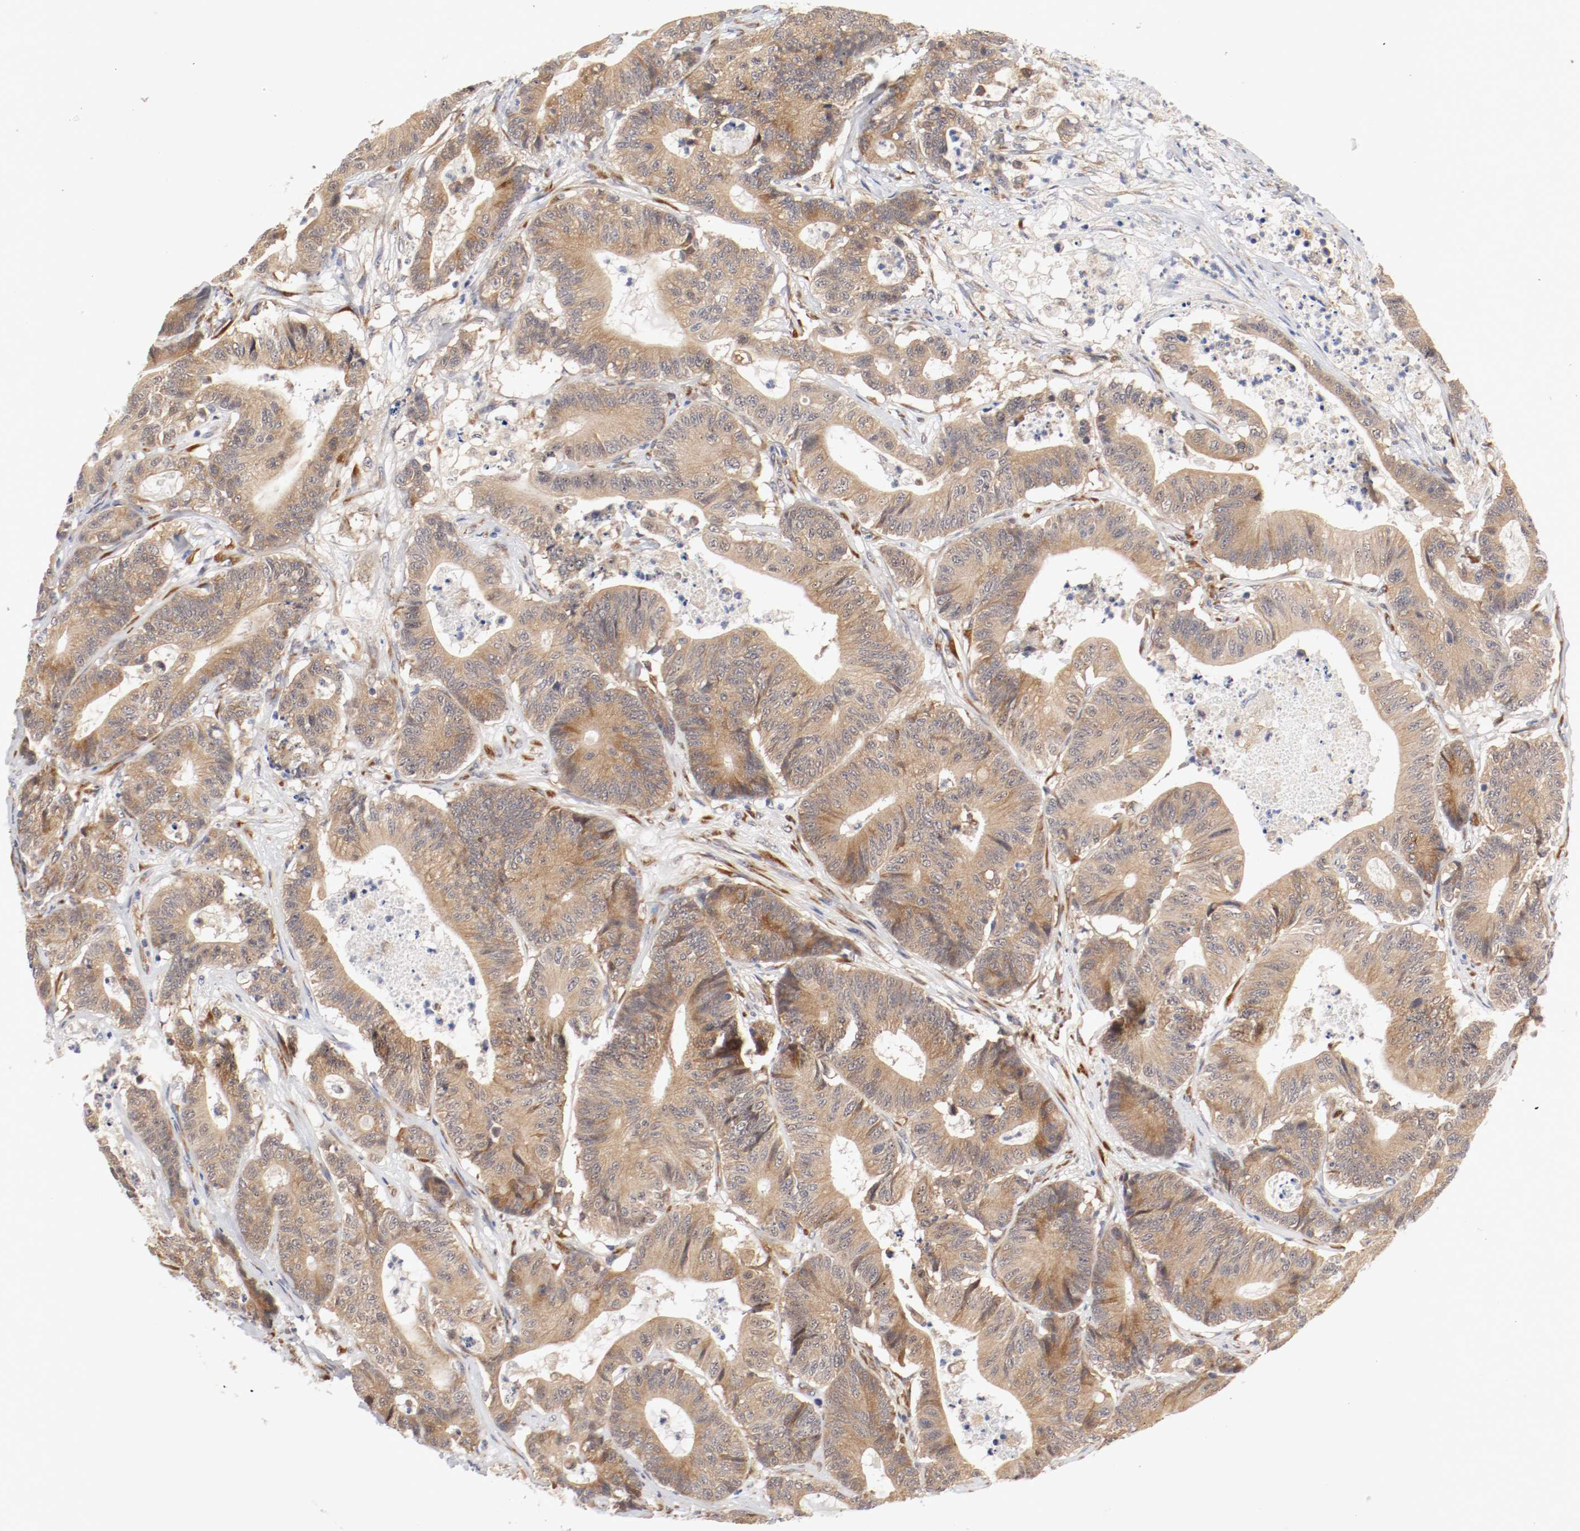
{"staining": {"intensity": "weak", "quantity": ">75%", "location": "cytoplasmic/membranous"}, "tissue": "colorectal cancer", "cell_type": "Tumor cells", "image_type": "cancer", "snomed": [{"axis": "morphology", "description": "Adenocarcinoma, NOS"}, {"axis": "topography", "description": "Colon"}], "caption": "Adenocarcinoma (colorectal) was stained to show a protein in brown. There is low levels of weak cytoplasmic/membranous expression in about >75% of tumor cells.", "gene": "FKBP3", "patient": {"sex": "female", "age": 84}}